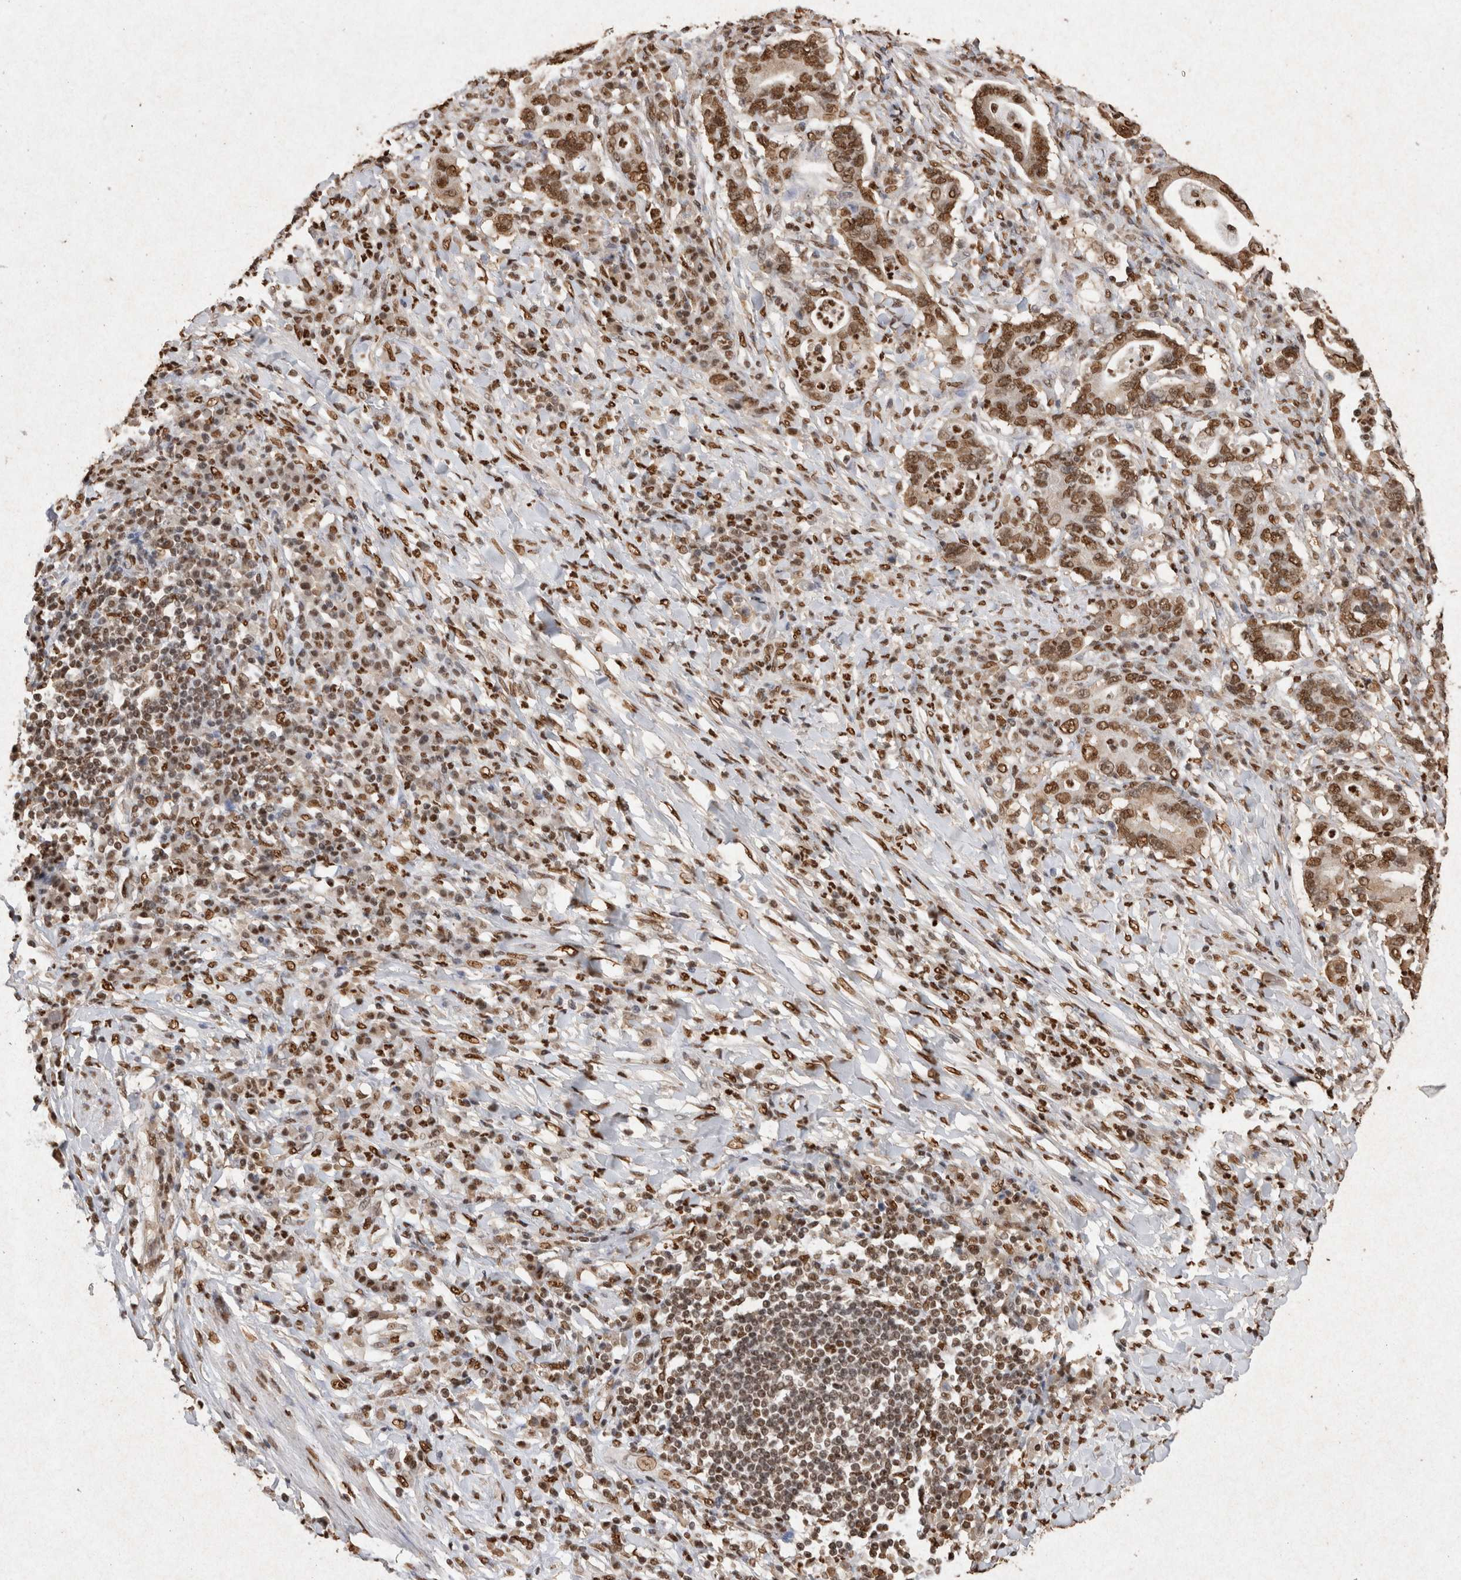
{"staining": {"intensity": "moderate", "quantity": ">75%", "location": "nuclear"}, "tissue": "stomach cancer", "cell_type": "Tumor cells", "image_type": "cancer", "snomed": [{"axis": "morphology", "description": "Normal tissue, NOS"}, {"axis": "morphology", "description": "Adenocarcinoma, NOS"}, {"axis": "topography", "description": "Esophagus"}, {"axis": "topography", "description": "Stomach, upper"}, {"axis": "topography", "description": "Peripheral nerve tissue"}], "caption": "A medium amount of moderate nuclear expression is present in approximately >75% of tumor cells in stomach cancer tissue.", "gene": "HDGF", "patient": {"sex": "male", "age": 62}}